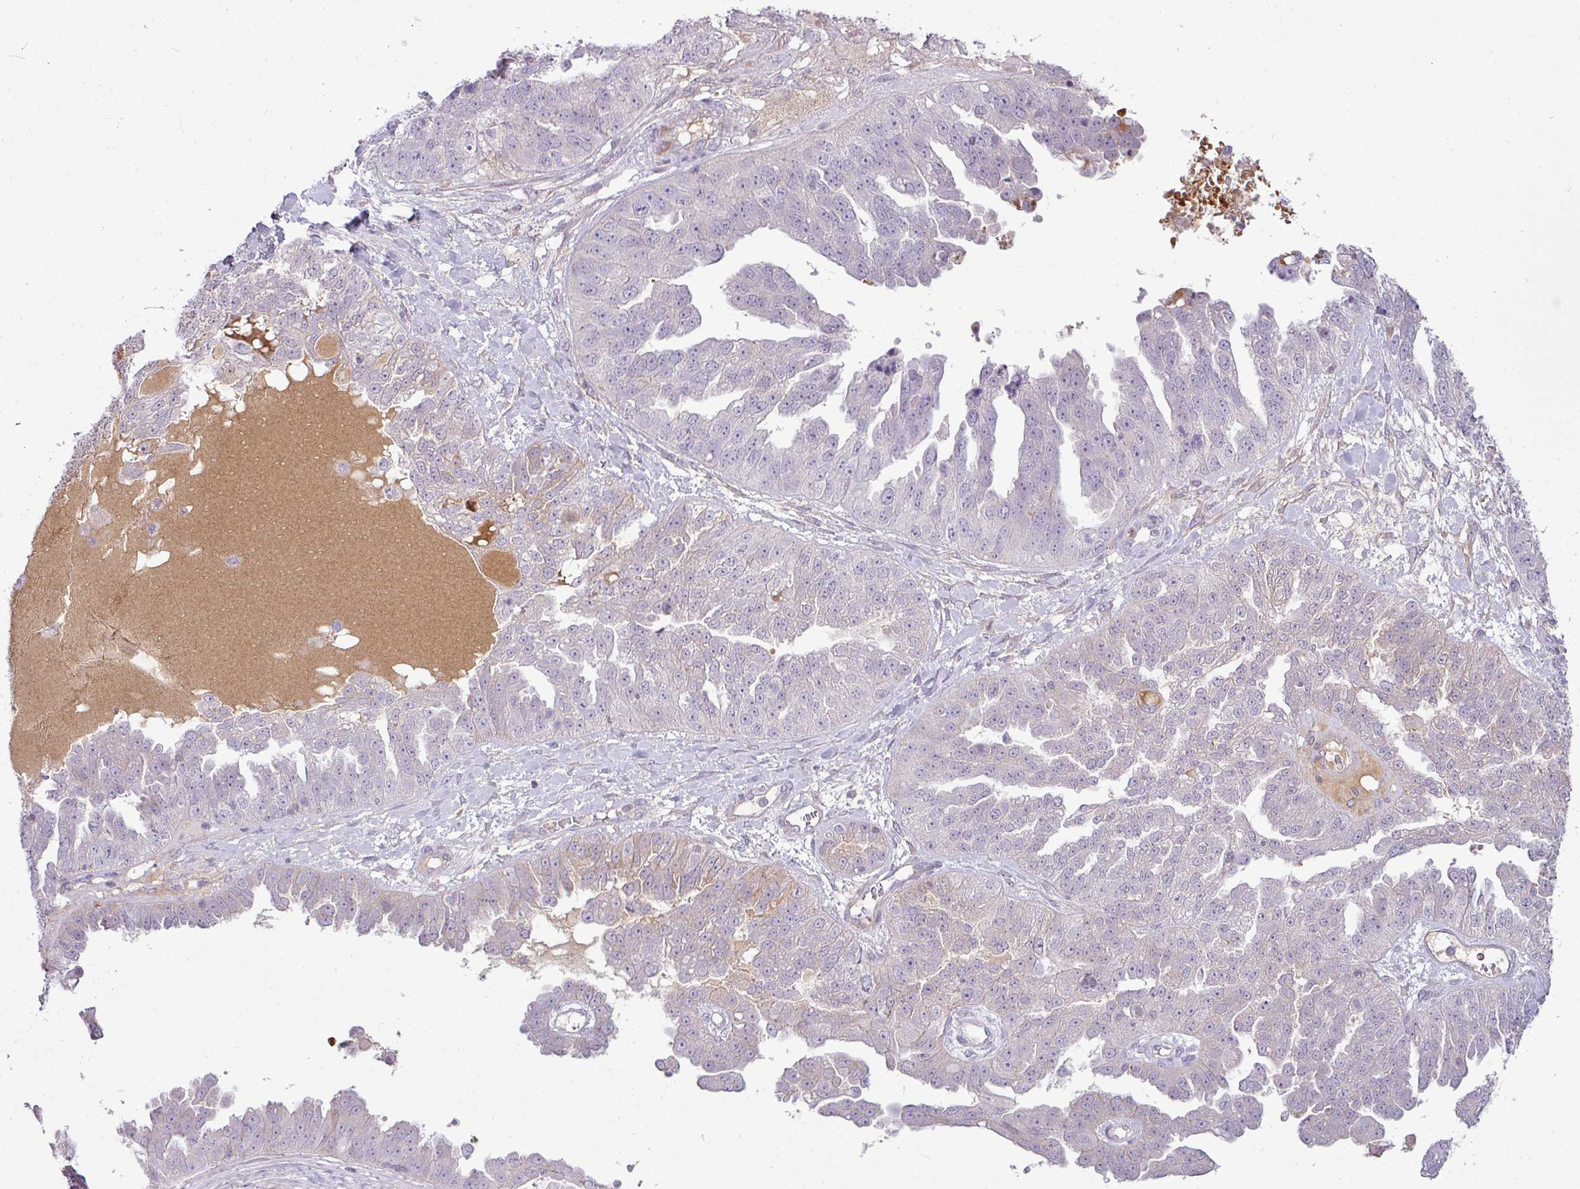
{"staining": {"intensity": "negative", "quantity": "none", "location": "none"}, "tissue": "ovarian cancer", "cell_type": "Tumor cells", "image_type": "cancer", "snomed": [{"axis": "morphology", "description": "Cystadenocarcinoma, serous, NOS"}, {"axis": "topography", "description": "Ovary"}], "caption": "IHC photomicrograph of neoplastic tissue: ovarian serous cystadenocarcinoma stained with DAB (3,3'-diaminobenzidine) displays no significant protein staining in tumor cells.", "gene": "APOM", "patient": {"sex": "female", "age": 58}}